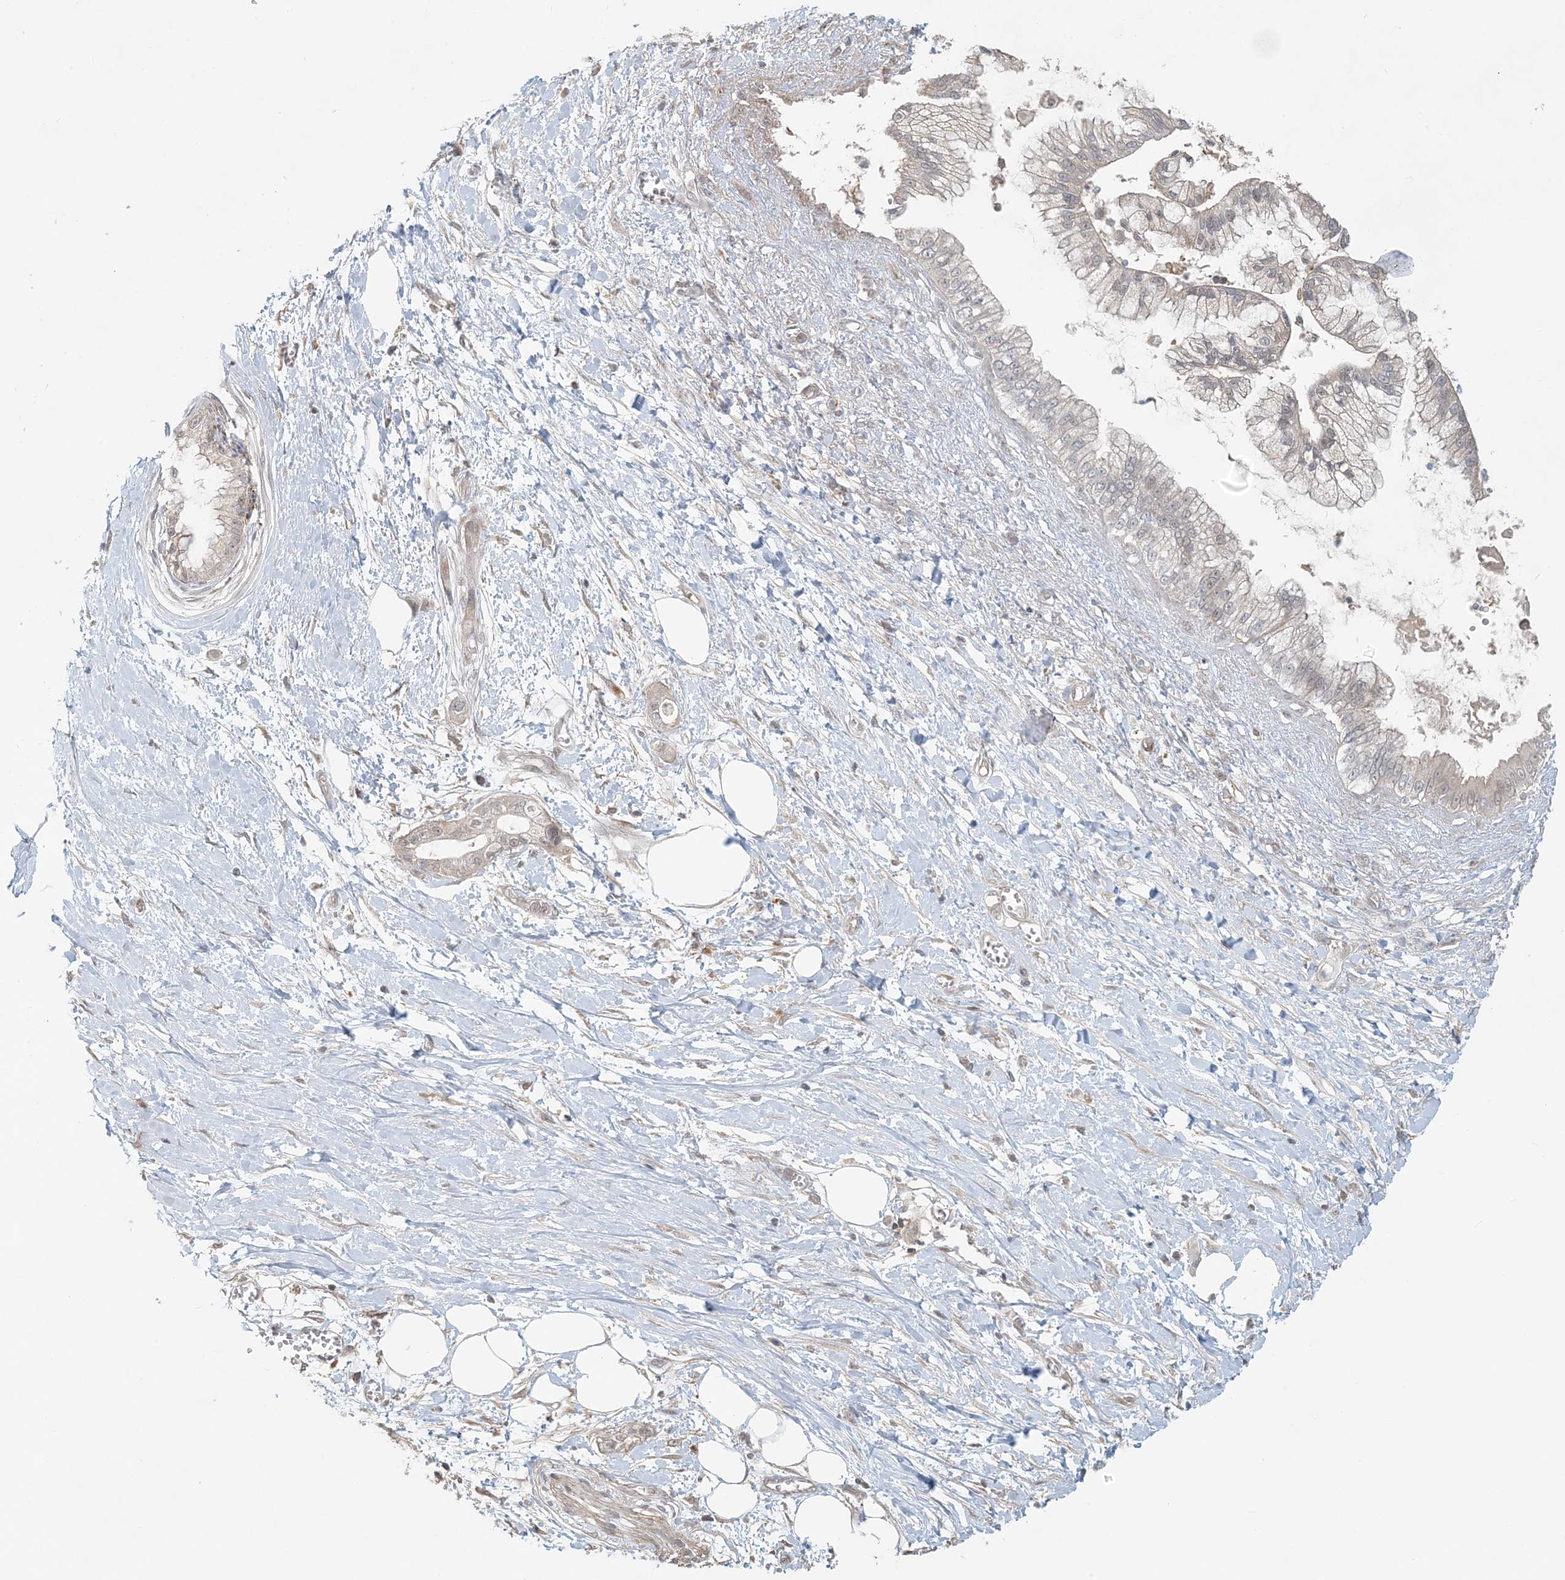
{"staining": {"intensity": "negative", "quantity": "none", "location": "none"}, "tissue": "pancreatic cancer", "cell_type": "Tumor cells", "image_type": "cancer", "snomed": [{"axis": "morphology", "description": "Adenocarcinoma, NOS"}, {"axis": "topography", "description": "Pancreas"}], "caption": "Tumor cells are negative for brown protein staining in pancreatic cancer.", "gene": "OBI1", "patient": {"sex": "male", "age": 68}}